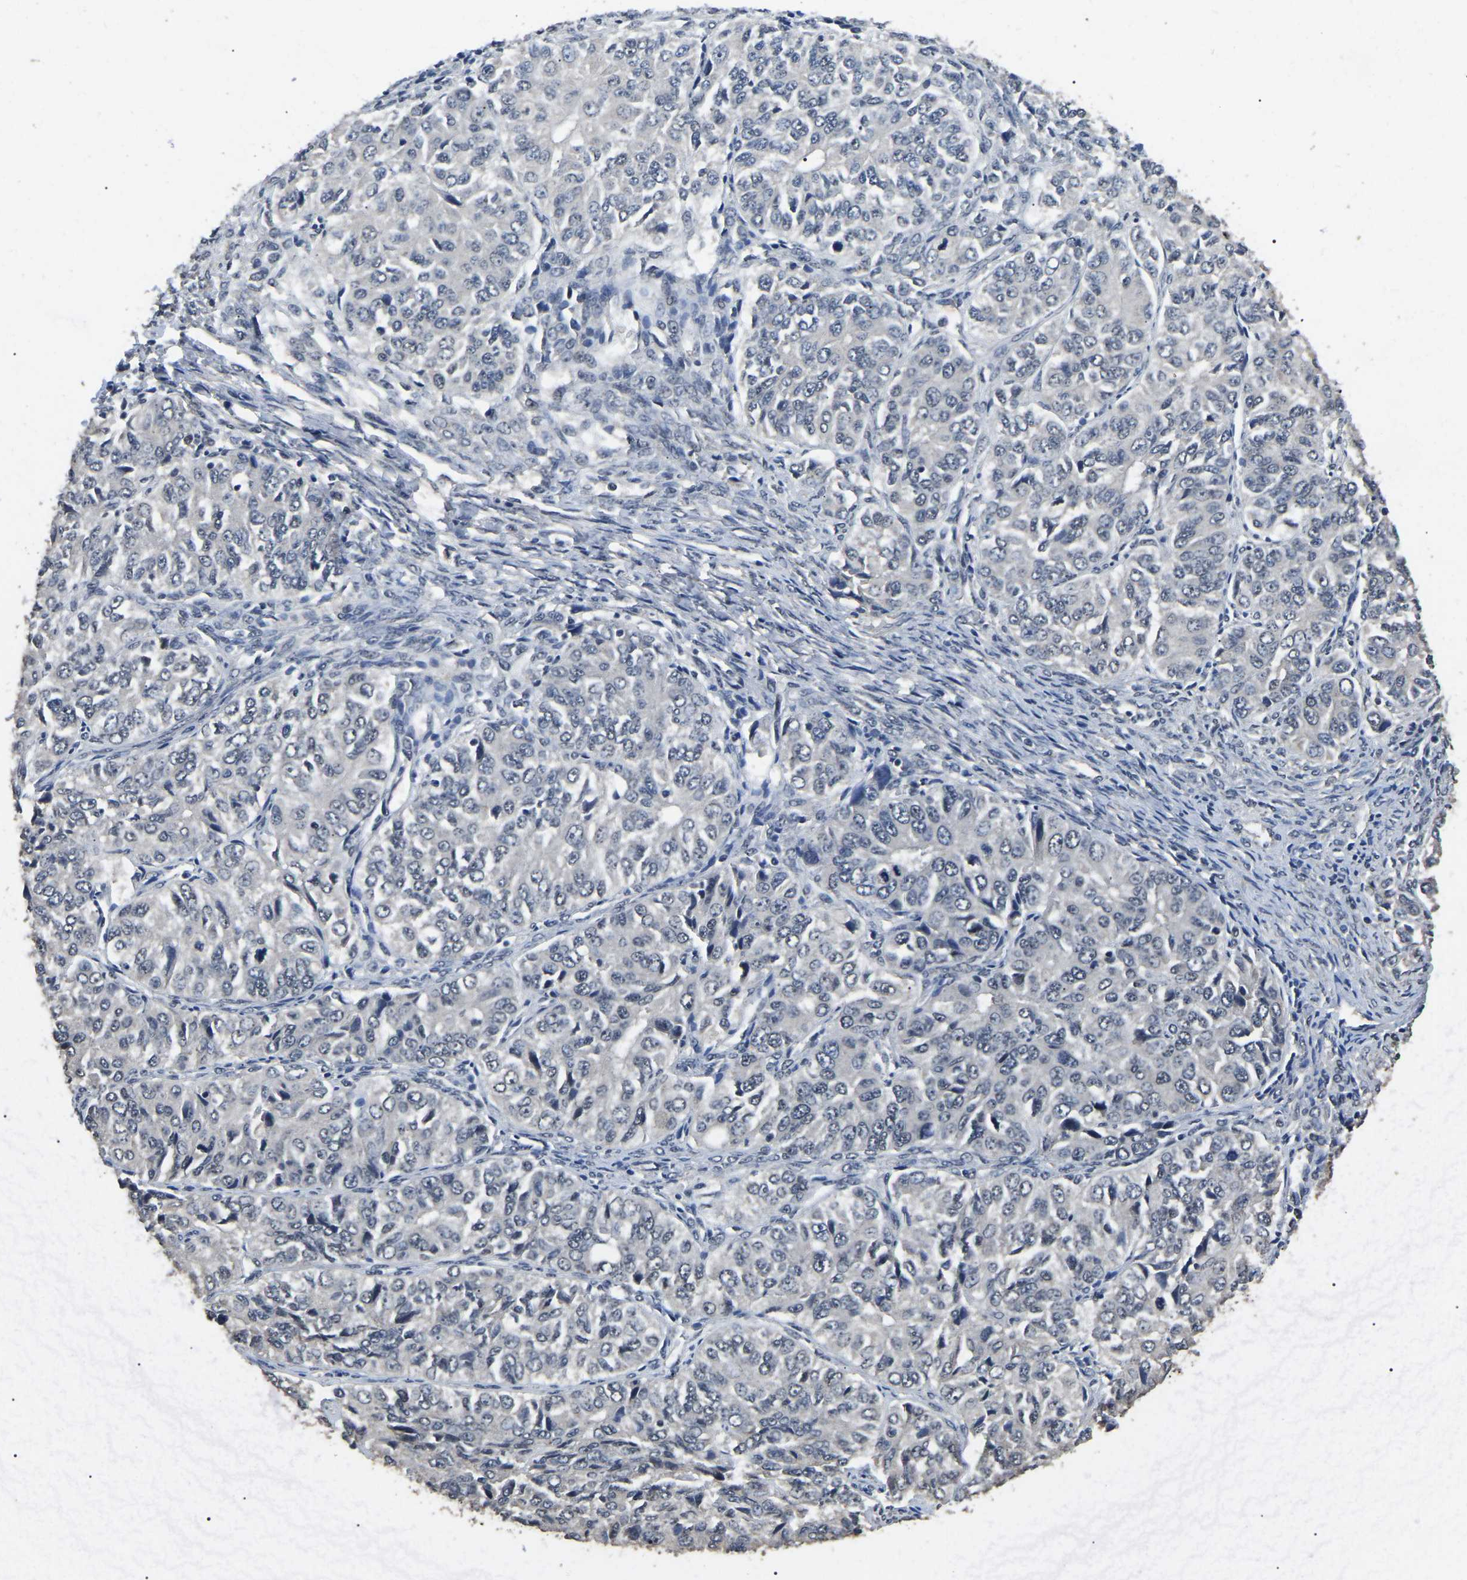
{"staining": {"intensity": "negative", "quantity": "none", "location": "none"}, "tissue": "ovarian cancer", "cell_type": "Tumor cells", "image_type": "cancer", "snomed": [{"axis": "morphology", "description": "Carcinoma, endometroid"}, {"axis": "topography", "description": "Ovary"}], "caption": "Histopathology image shows no significant protein positivity in tumor cells of ovarian cancer (endometroid carcinoma).", "gene": "PPM1E", "patient": {"sex": "female", "age": 51}}